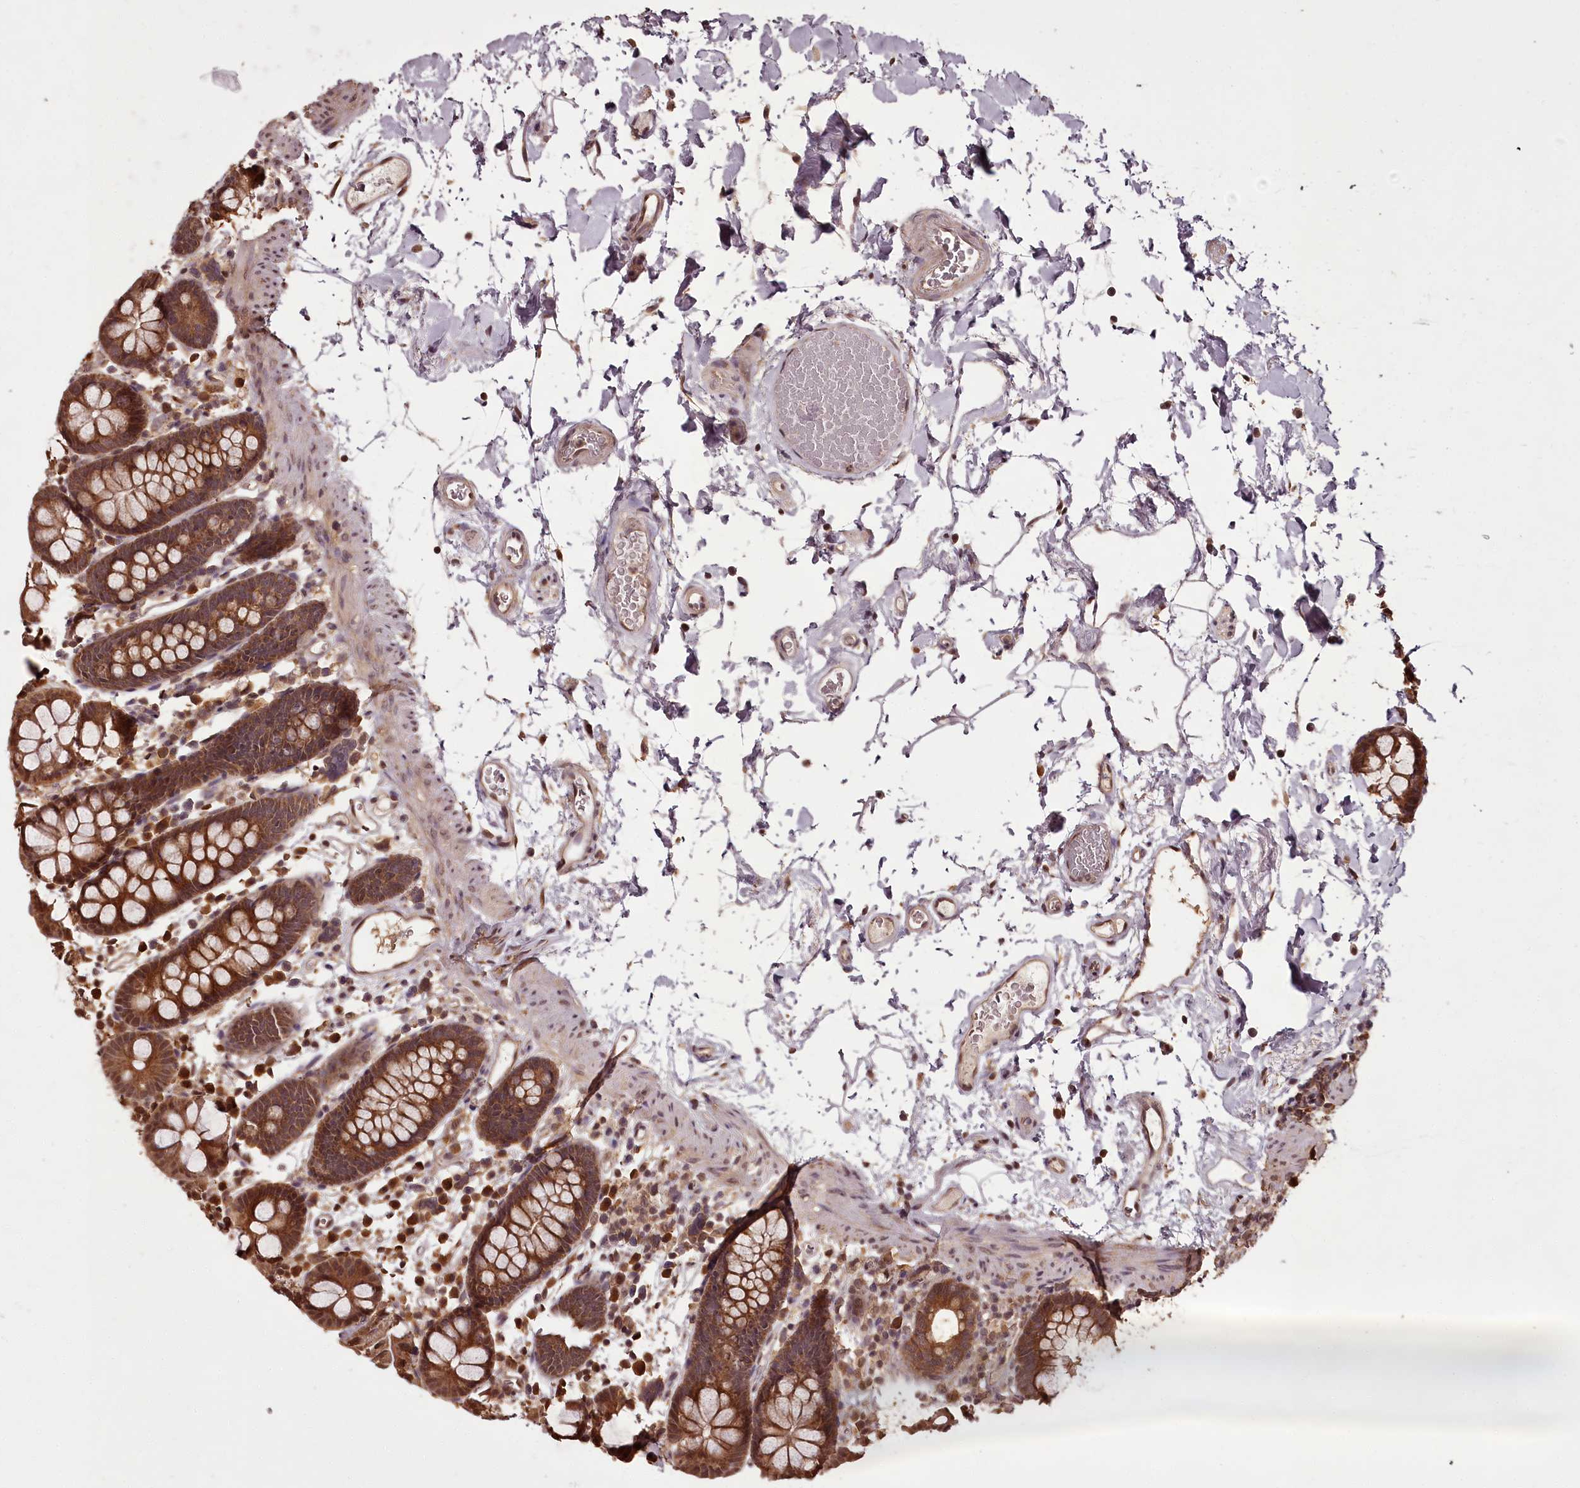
{"staining": {"intensity": "moderate", "quantity": ">75%", "location": "cytoplasmic/membranous,nuclear"}, "tissue": "colon", "cell_type": "Endothelial cells", "image_type": "normal", "snomed": [{"axis": "morphology", "description": "Normal tissue, NOS"}, {"axis": "topography", "description": "Colon"}], "caption": "This is a photomicrograph of IHC staining of benign colon, which shows moderate staining in the cytoplasmic/membranous,nuclear of endothelial cells.", "gene": "NPRL2", "patient": {"sex": "male", "age": 75}}